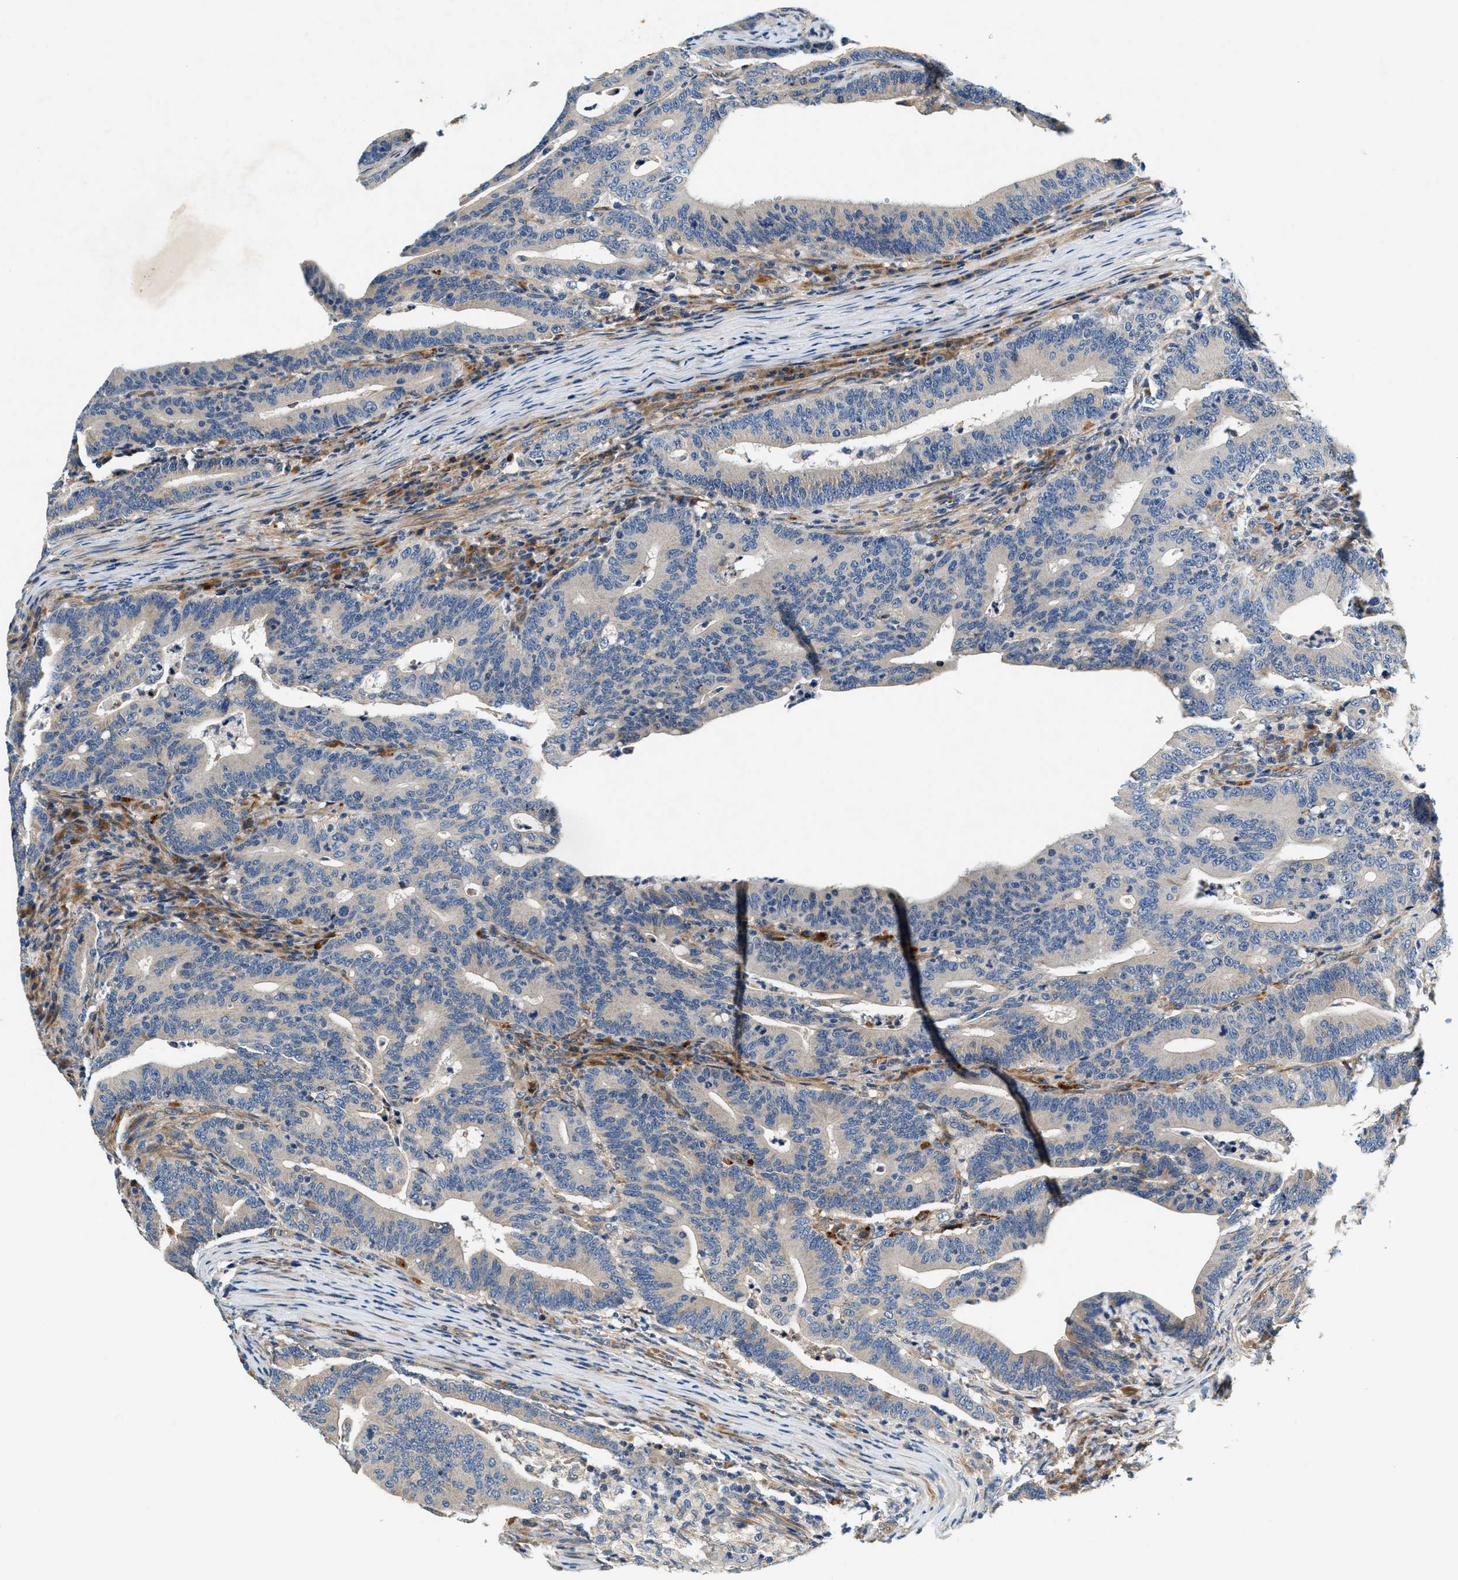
{"staining": {"intensity": "moderate", "quantity": "25%-75%", "location": "cytoplasmic/membranous"}, "tissue": "colorectal cancer", "cell_type": "Tumor cells", "image_type": "cancer", "snomed": [{"axis": "morphology", "description": "Adenocarcinoma, NOS"}, {"axis": "topography", "description": "Colon"}], "caption": "Adenocarcinoma (colorectal) was stained to show a protein in brown. There is medium levels of moderate cytoplasmic/membranous staining in approximately 25%-75% of tumor cells.", "gene": "DUSP10", "patient": {"sex": "female", "age": 66}}